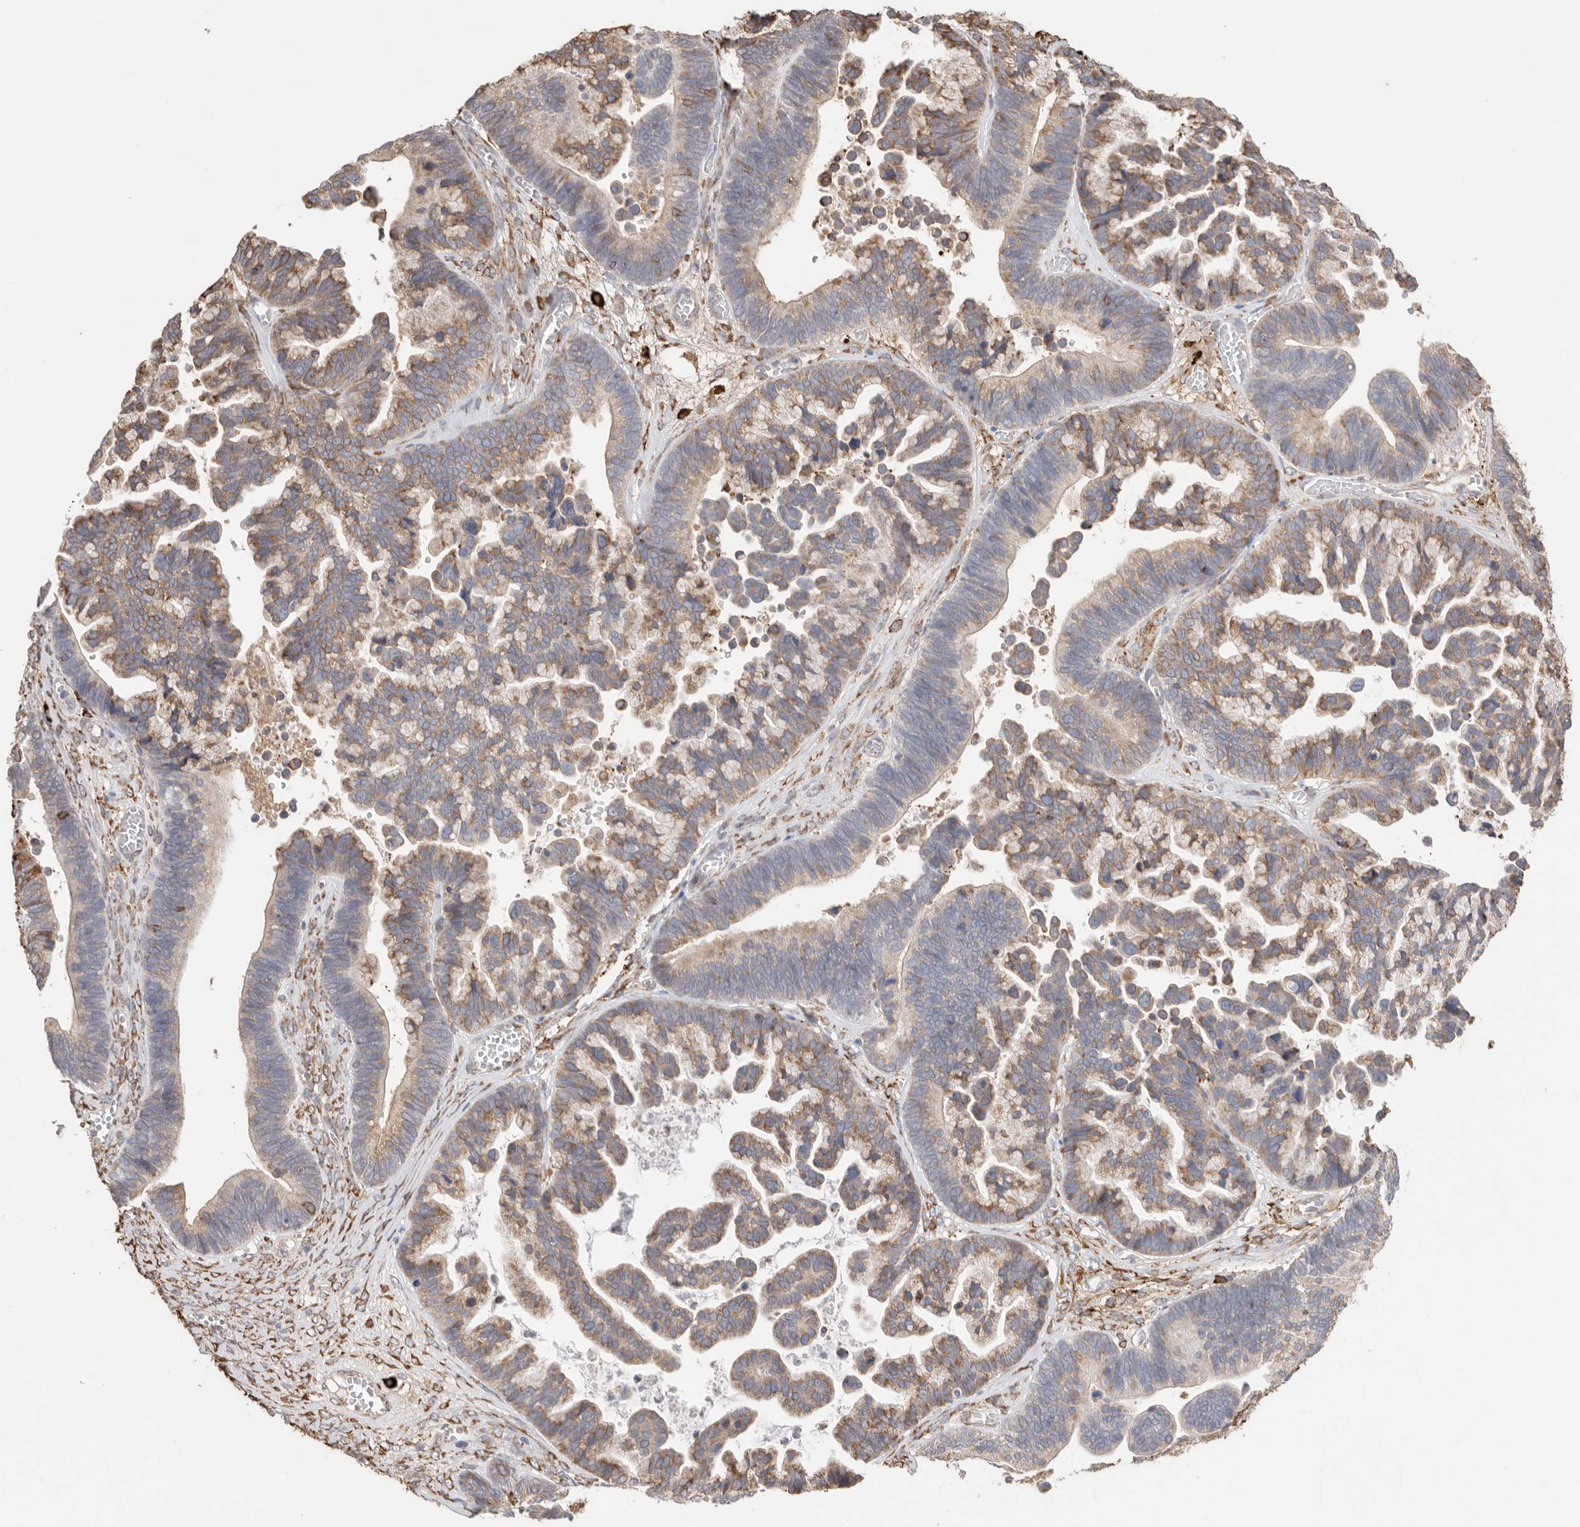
{"staining": {"intensity": "moderate", "quantity": ">75%", "location": "cytoplasmic/membranous"}, "tissue": "ovarian cancer", "cell_type": "Tumor cells", "image_type": "cancer", "snomed": [{"axis": "morphology", "description": "Cystadenocarcinoma, serous, NOS"}, {"axis": "topography", "description": "Ovary"}], "caption": "Immunohistochemistry (DAB (3,3'-diaminobenzidine)) staining of human serous cystadenocarcinoma (ovarian) displays moderate cytoplasmic/membranous protein expression in approximately >75% of tumor cells.", "gene": "BLOC1S5", "patient": {"sex": "female", "age": 56}}